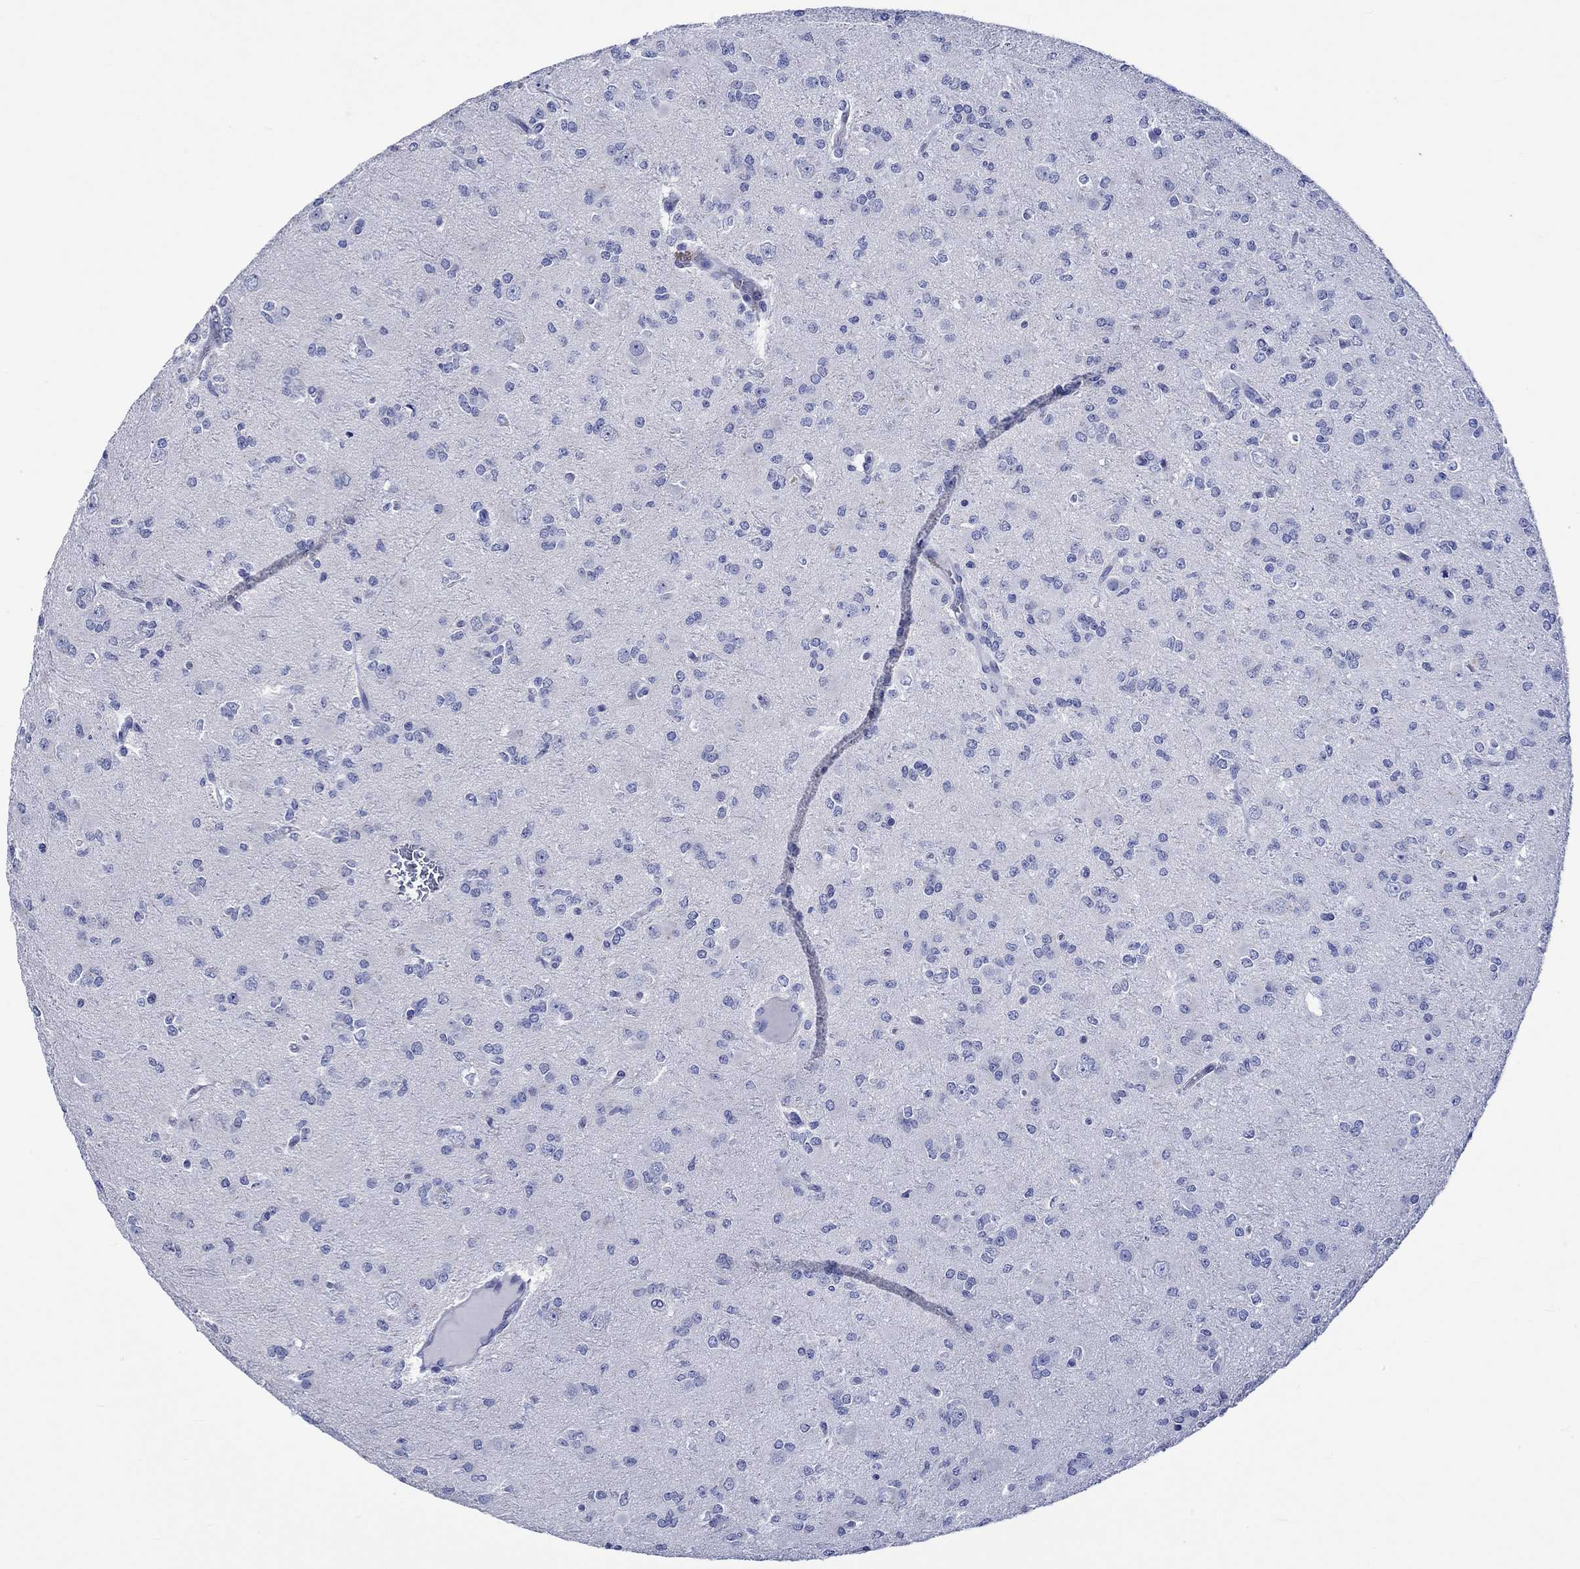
{"staining": {"intensity": "negative", "quantity": "none", "location": "none"}, "tissue": "glioma", "cell_type": "Tumor cells", "image_type": "cancer", "snomed": [{"axis": "morphology", "description": "Glioma, malignant, Low grade"}, {"axis": "topography", "description": "Brain"}], "caption": "Tumor cells are negative for protein expression in human low-grade glioma (malignant). (DAB immunohistochemistry with hematoxylin counter stain).", "gene": "HARBI1", "patient": {"sex": "male", "age": 27}}